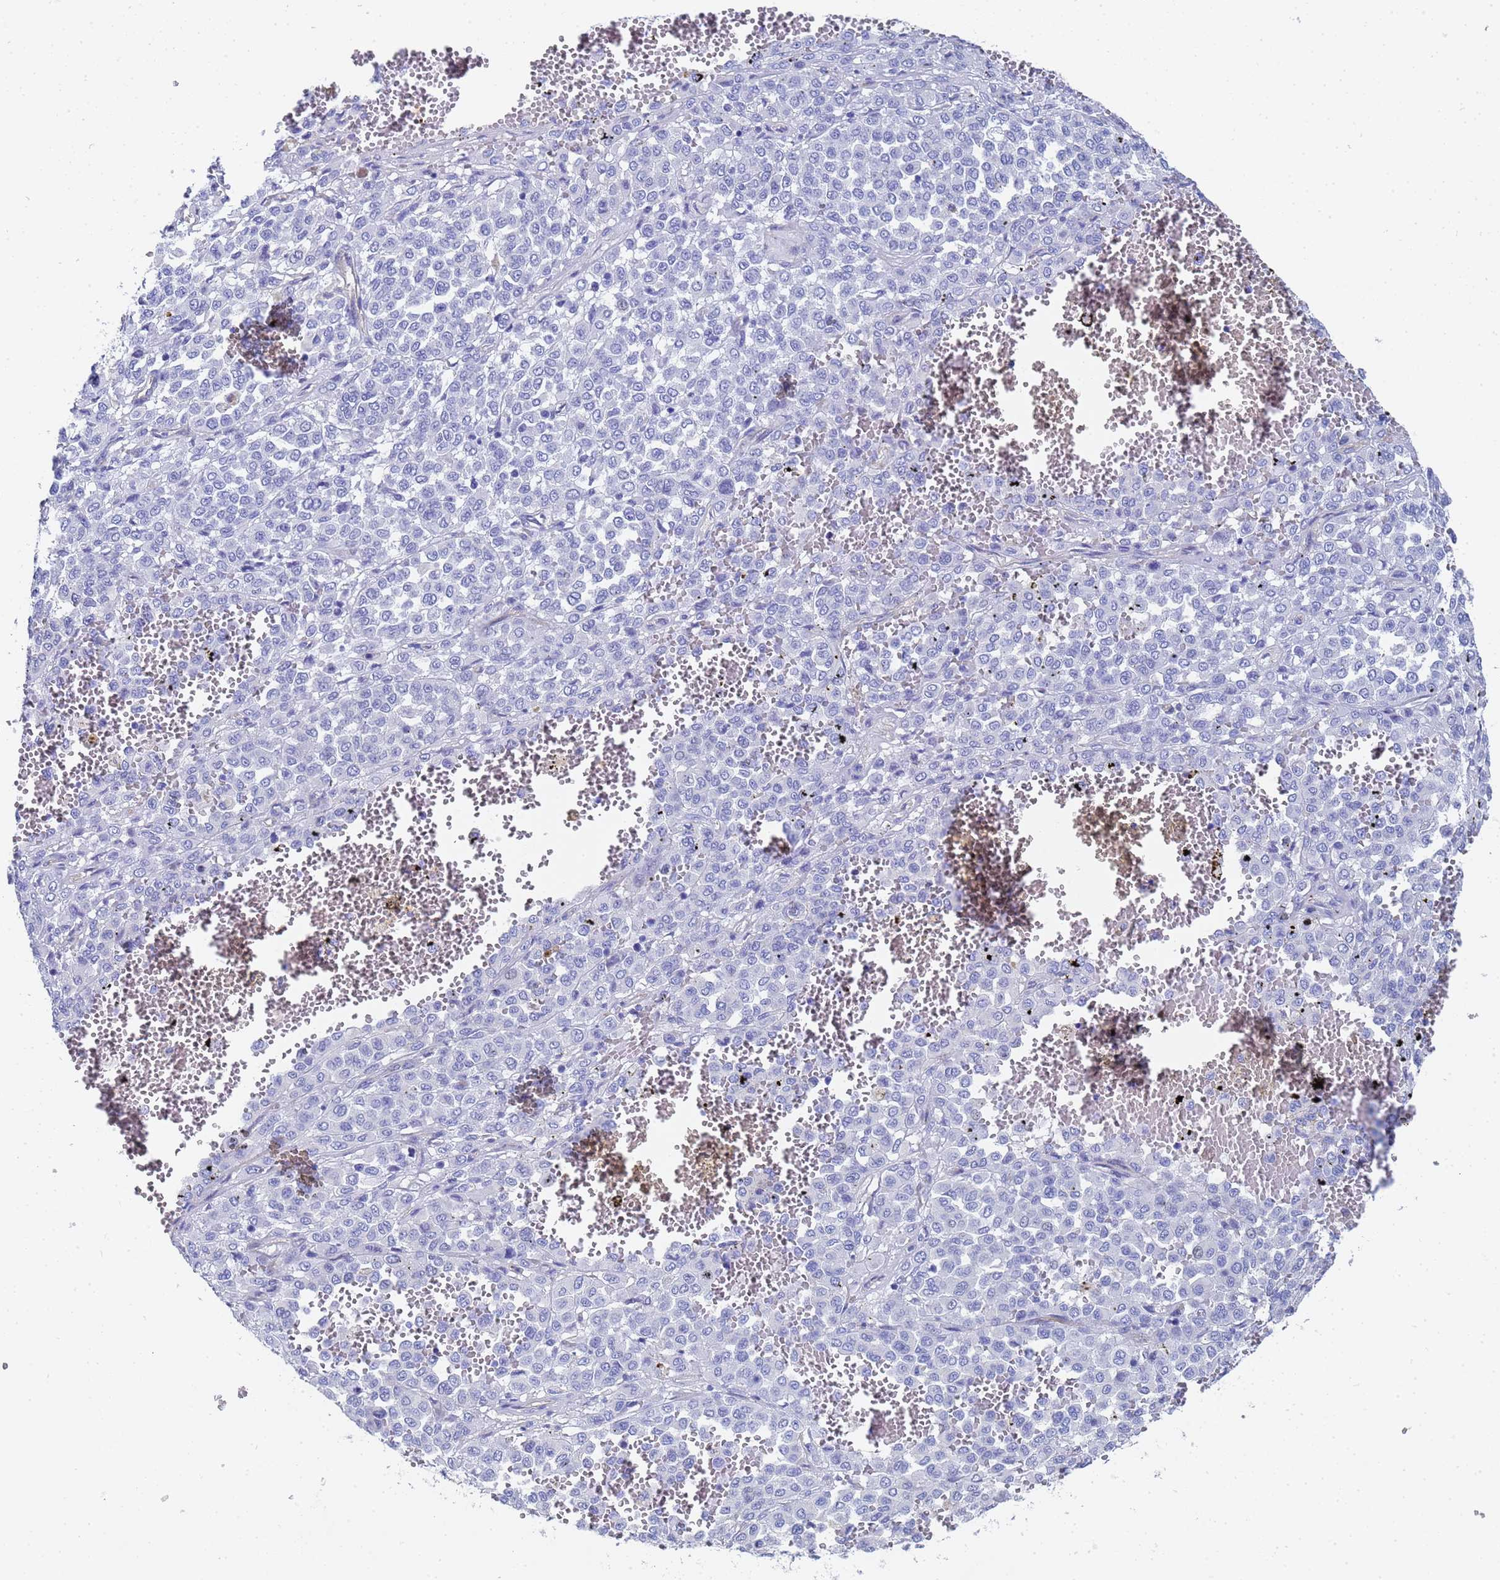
{"staining": {"intensity": "negative", "quantity": "none", "location": "none"}, "tissue": "melanoma", "cell_type": "Tumor cells", "image_type": "cancer", "snomed": [{"axis": "morphology", "description": "Malignant melanoma, Metastatic site"}, {"axis": "topography", "description": "Pancreas"}], "caption": "Protein analysis of malignant melanoma (metastatic site) shows no significant positivity in tumor cells.", "gene": "TUBB1", "patient": {"sex": "female", "age": 30}}